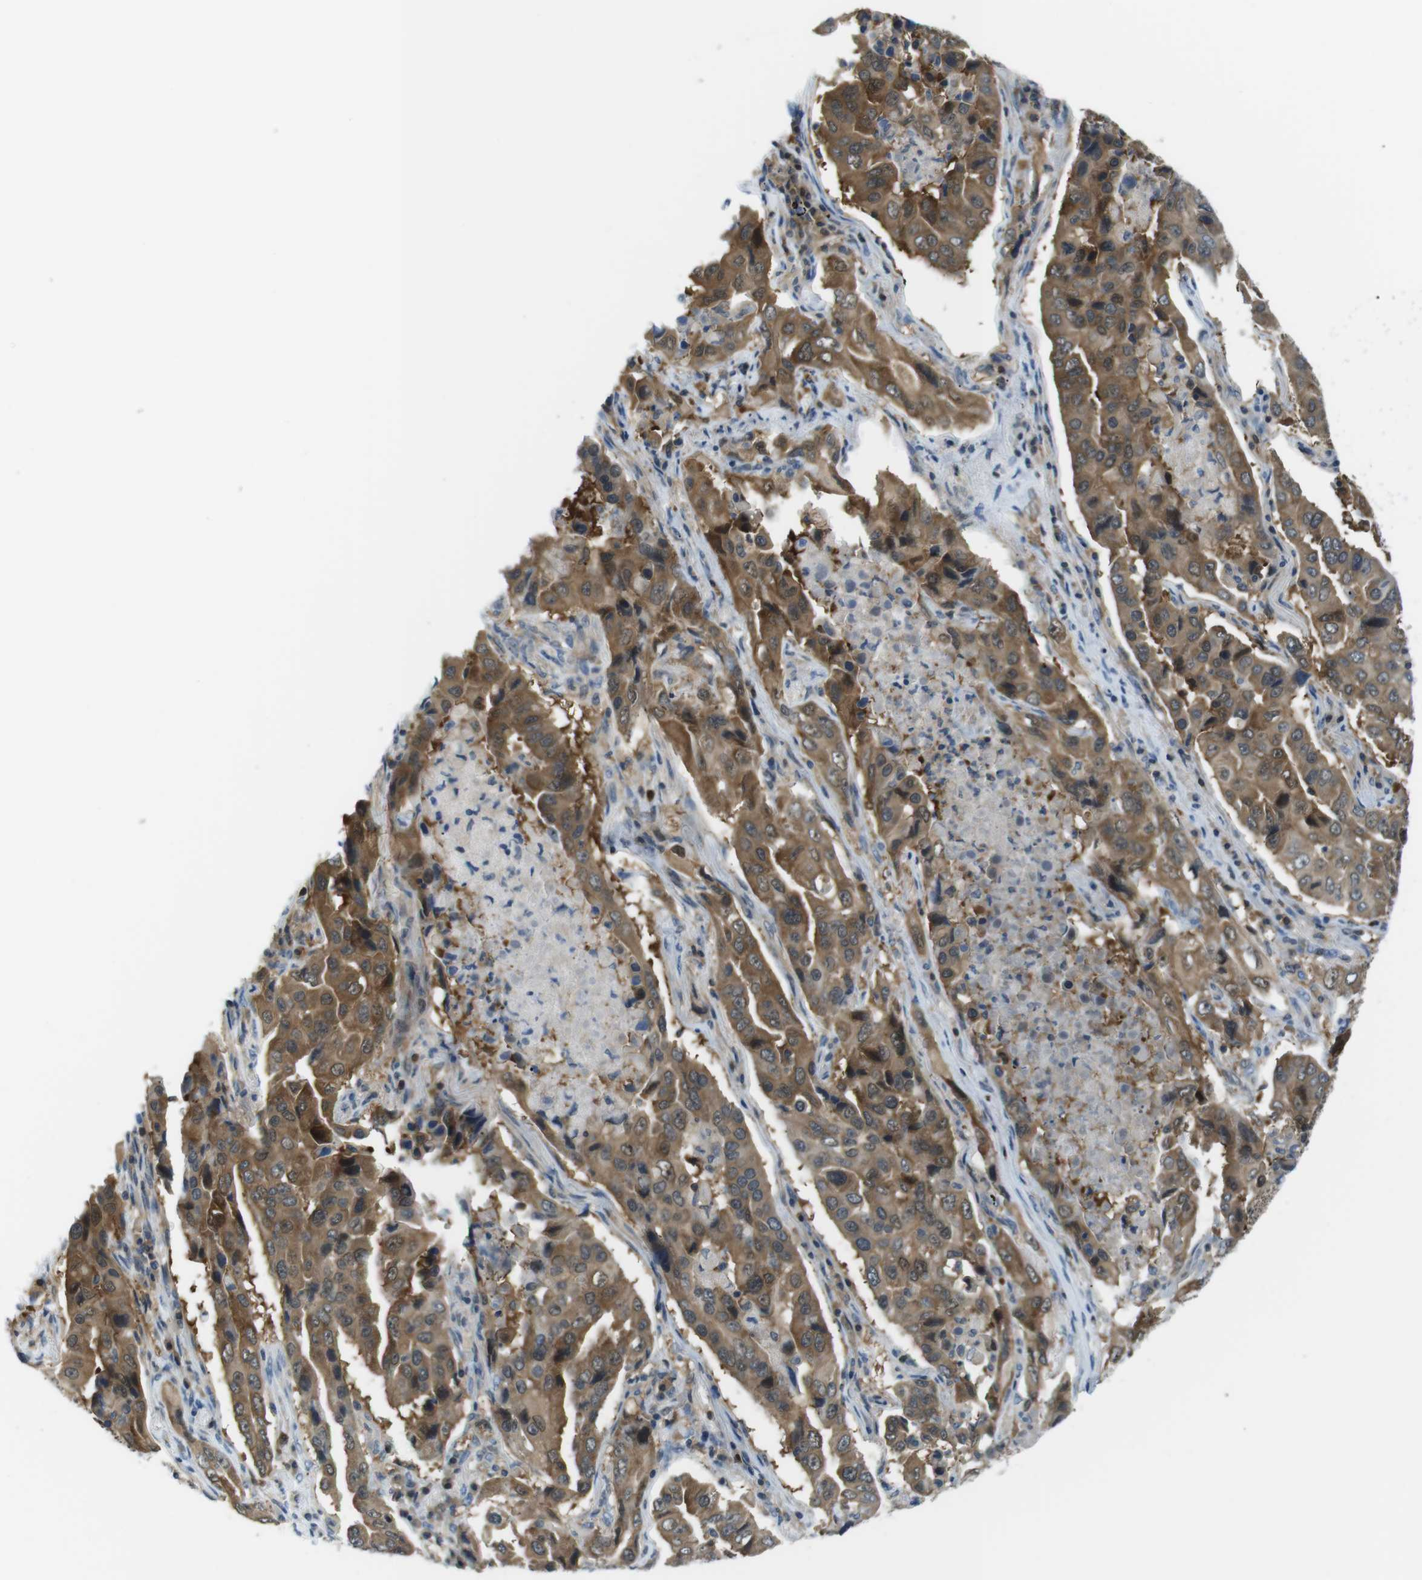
{"staining": {"intensity": "moderate", "quantity": ">75%", "location": "cytoplasmic/membranous"}, "tissue": "lung cancer", "cell_type": "Tumor cells", "image_type": "cancer", "snomed": [{"axis": "morphology", "description": "Adenocarcinoma, NOS"}, {"axis": "topography", "description": "Lung"}], "caption": "Brown immunohistochemical staining in lung cancer (adenocarcinoma) reveals moderate cytoplasmic/membranous expression in about >75% of tumor cells.", "gene": "TES", "patient": {"sex": "female", "age": 65}}